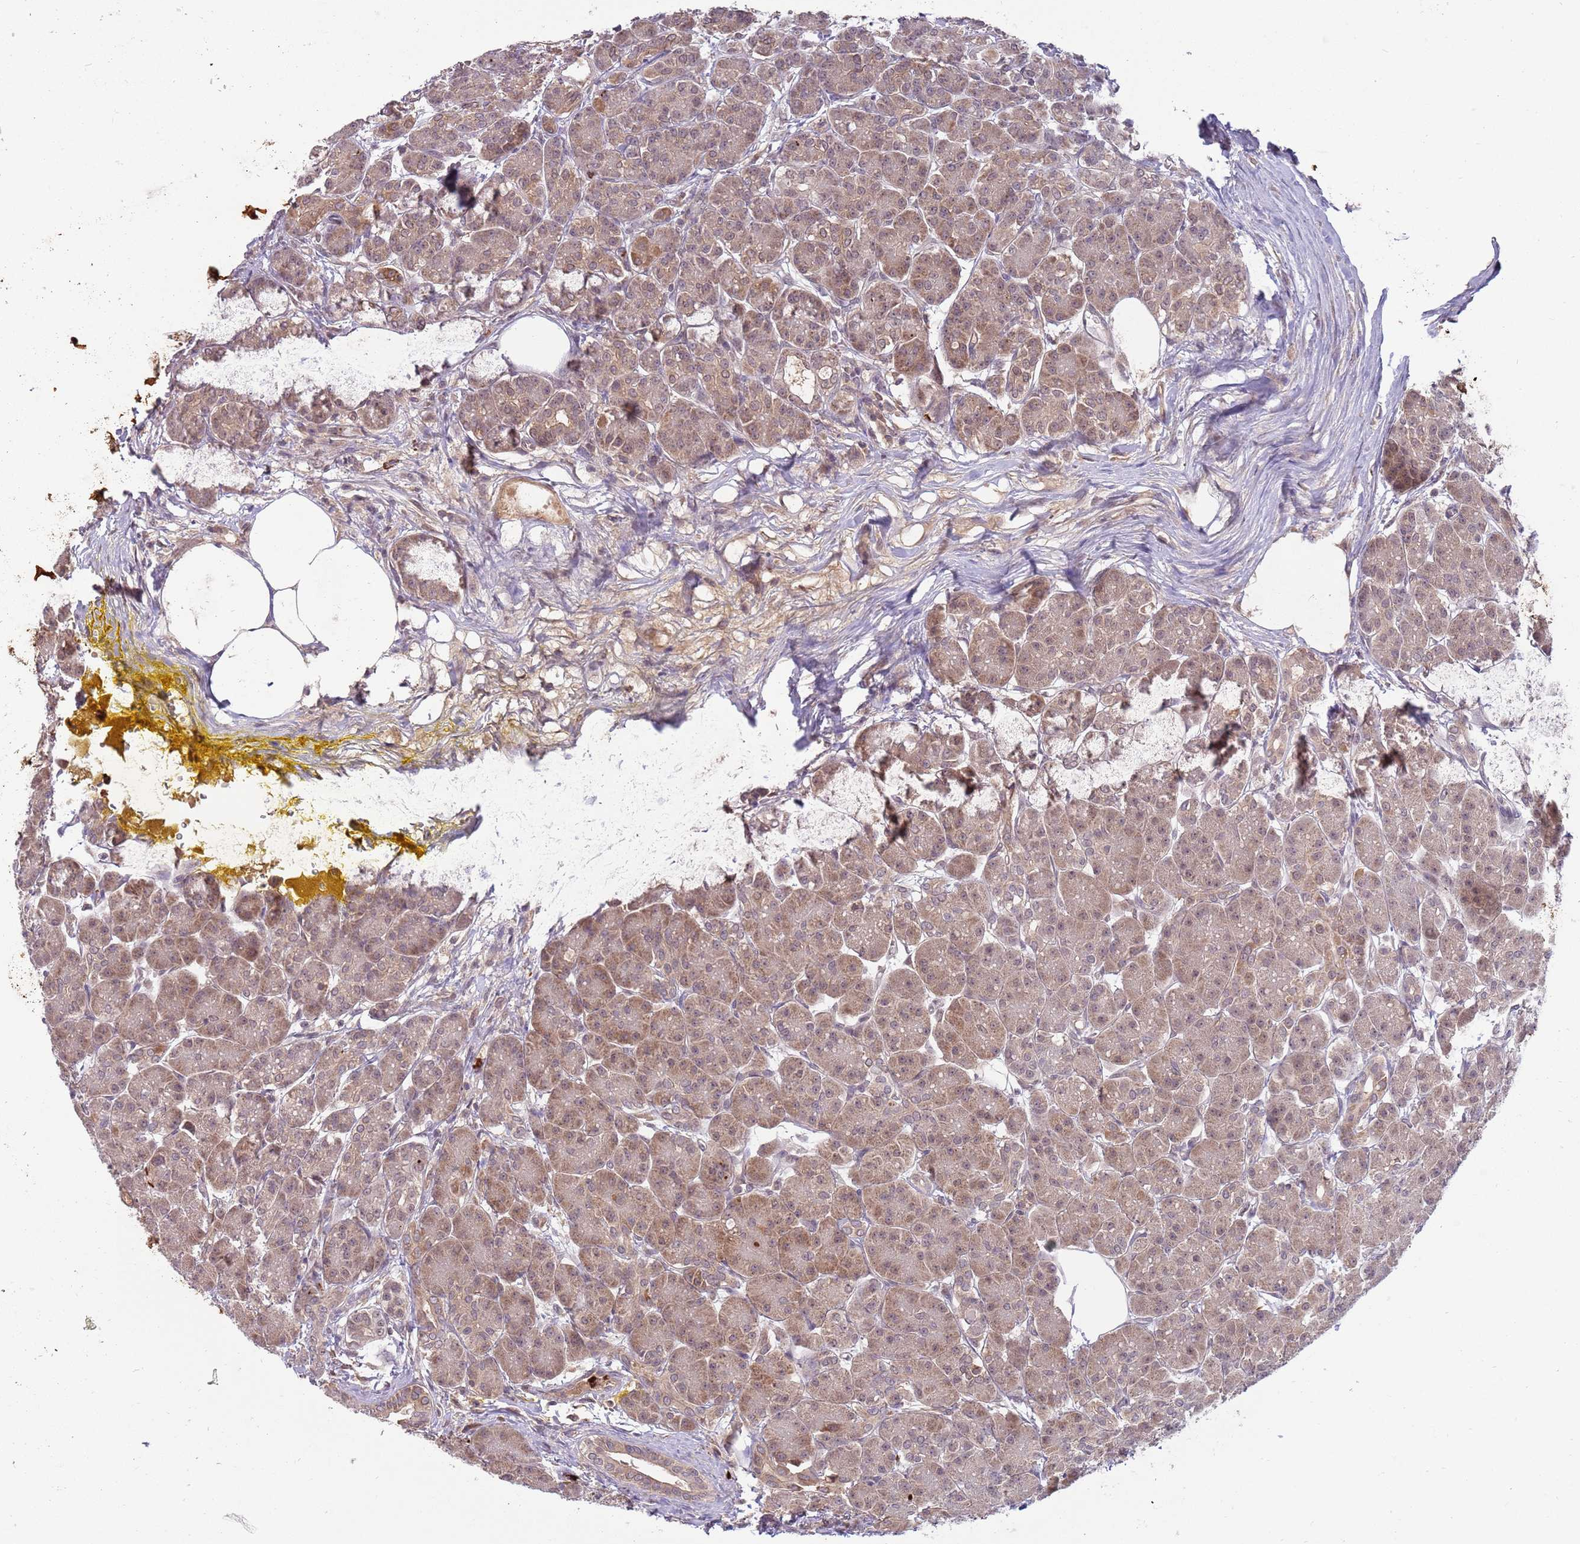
{"staining": {"intensity": "weak", "quantity": "25%-75%", "location": "cytoplasmic/membranous,nuclear"}, "tissue": "pancreas", "cell_type": "Exocrine glandular cells", "image_type": "normal", "snomed": [{"axis": "morphology", "description": "Normal tissue, NOS"}, {"axis": "topography", "description": "Pancreas"}], "caption": "Pancreas stained with a brown dye reveals weak cytoplasmic/membranous,nuclear positive positivity in approximately 25%-75% of exocrine glandular cells.", "gene": "NBPF4", "patient": {"sex": "male", "age": 63}}